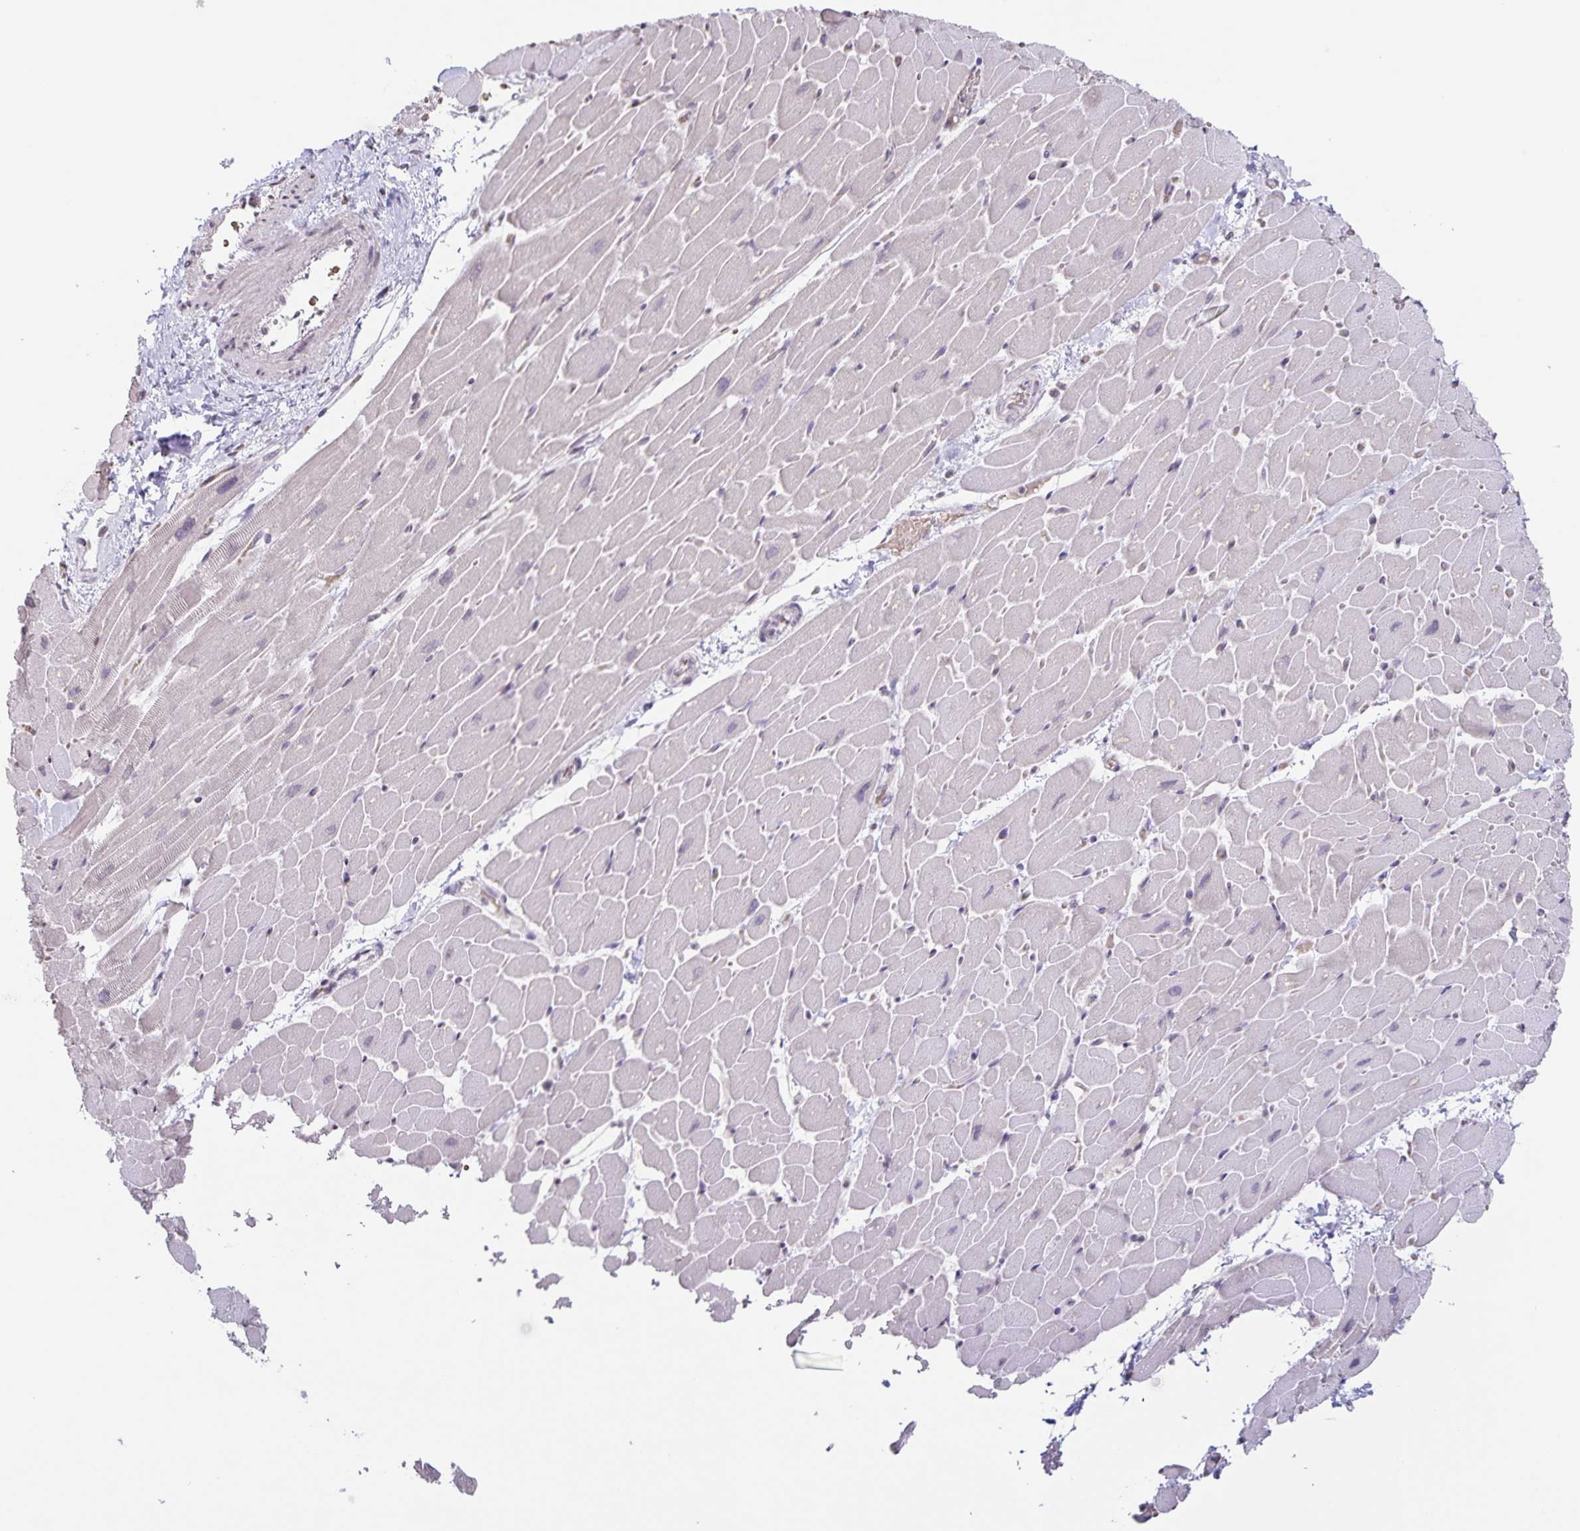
{"staining": {"intensity": "negative", "quantity": "none", "location": "none"}, "tissue": "heart muscle", "cell_type": "Cardiomyocytes", "image_type": "normal", "snomed": [{"axis": "morphology", "description": "Normal tissue, NOS"}, {"axis": "topography", "description": "Heart"}], "caption": "A high-resolution image shows immunohistochemistry staining of normal heart muscle, which exhibits no significant positivity in cardiomyocytes. (DAB immunohistochemistry visualized using brightfield microscopy, high magnification).", "gene": "AQP4", "patient": {"sex": "male", "age": 37}}